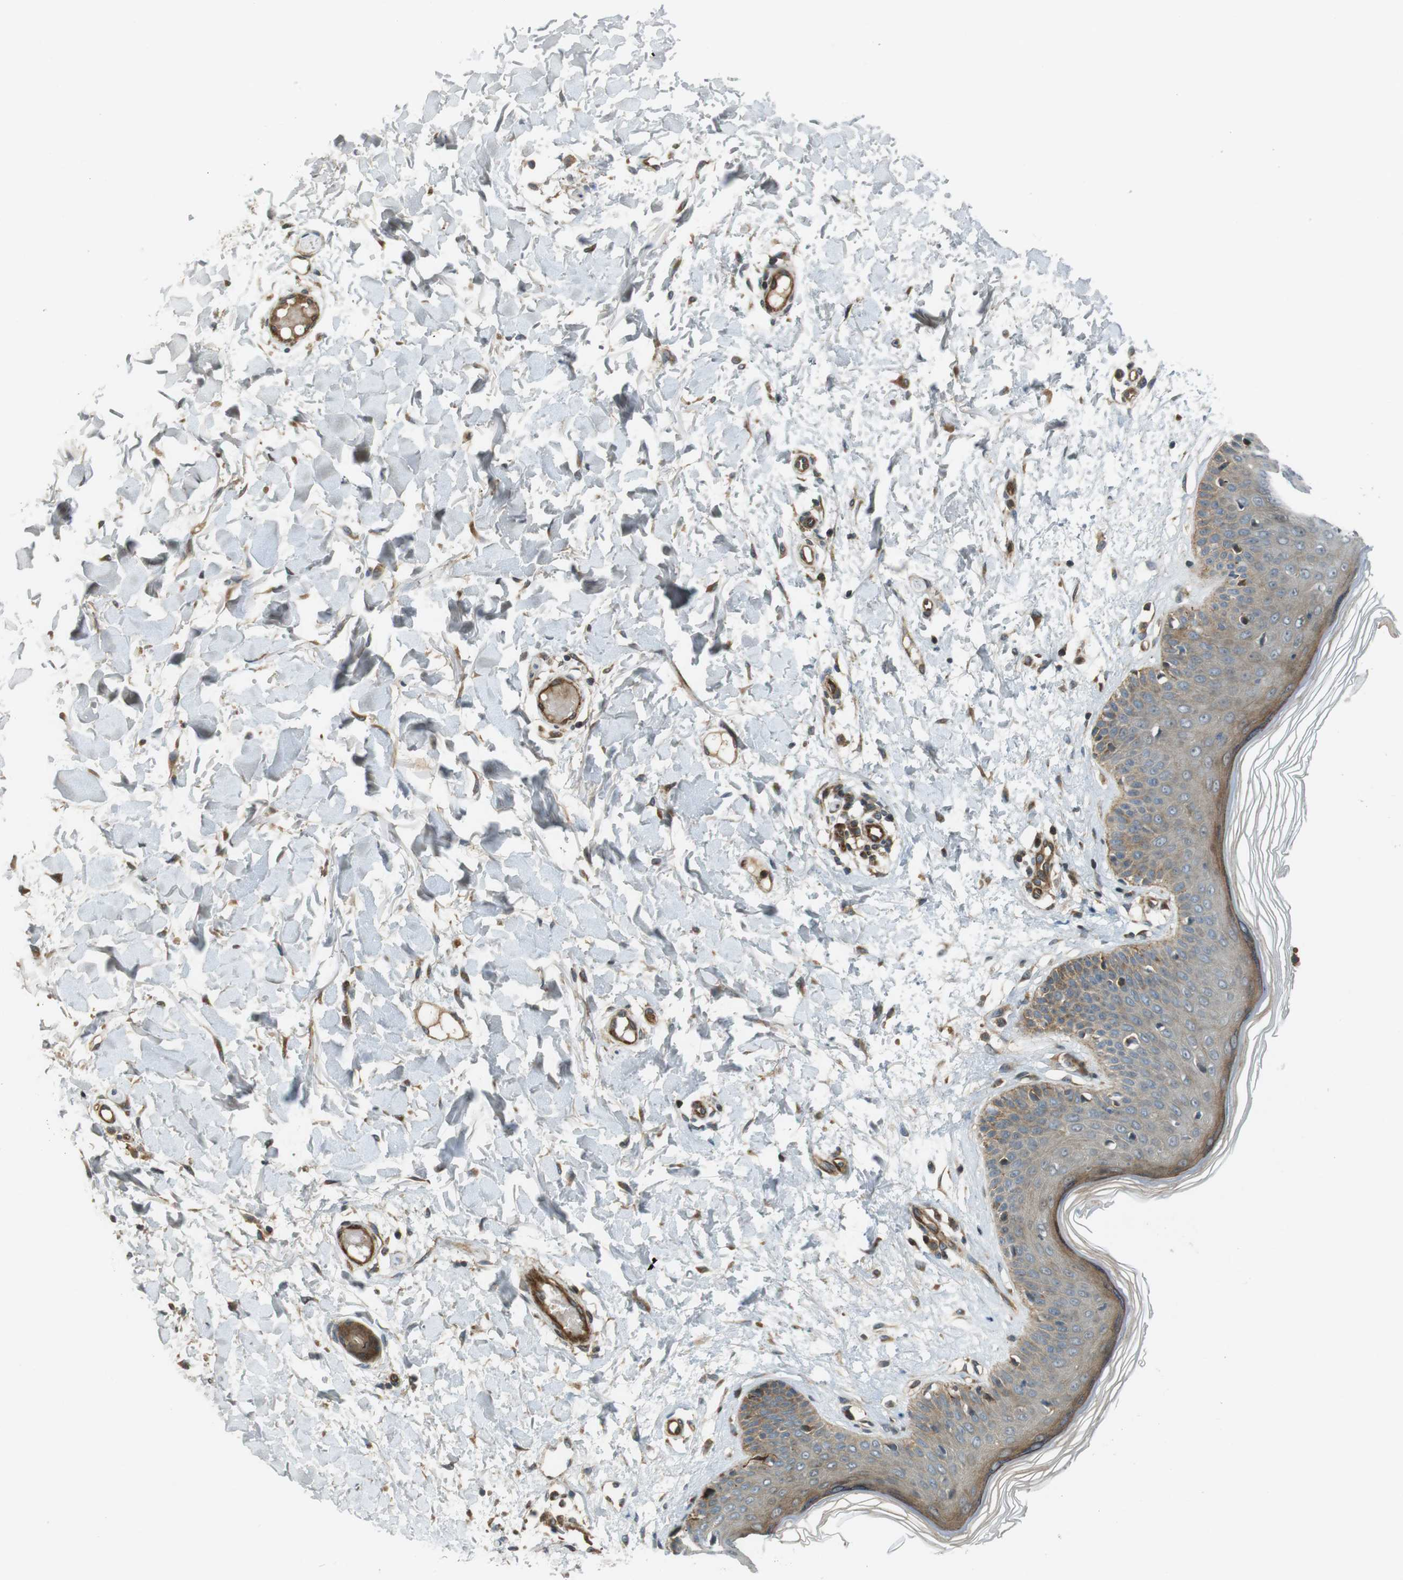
{"staining": {"intensity": "moderate", "quantity": ">75%", "location": "cytoplasmic/membranous"}, "tissue": "skin", "cell_type": "Fibroblasts", "image_type": "normal", "snomed": [{"axis": "morphology", "description": "Normal tissue, NOS"}, {"axis": "topography", "description": "Skin"}], "caption": "IHC (DAB) staining of benign human skin shows moderate cytoplasmic/membranous protein staining in about >75% of fibroblasts.", "gene": "IFFO2", "patient": {"sex": "female", "age": 56}}